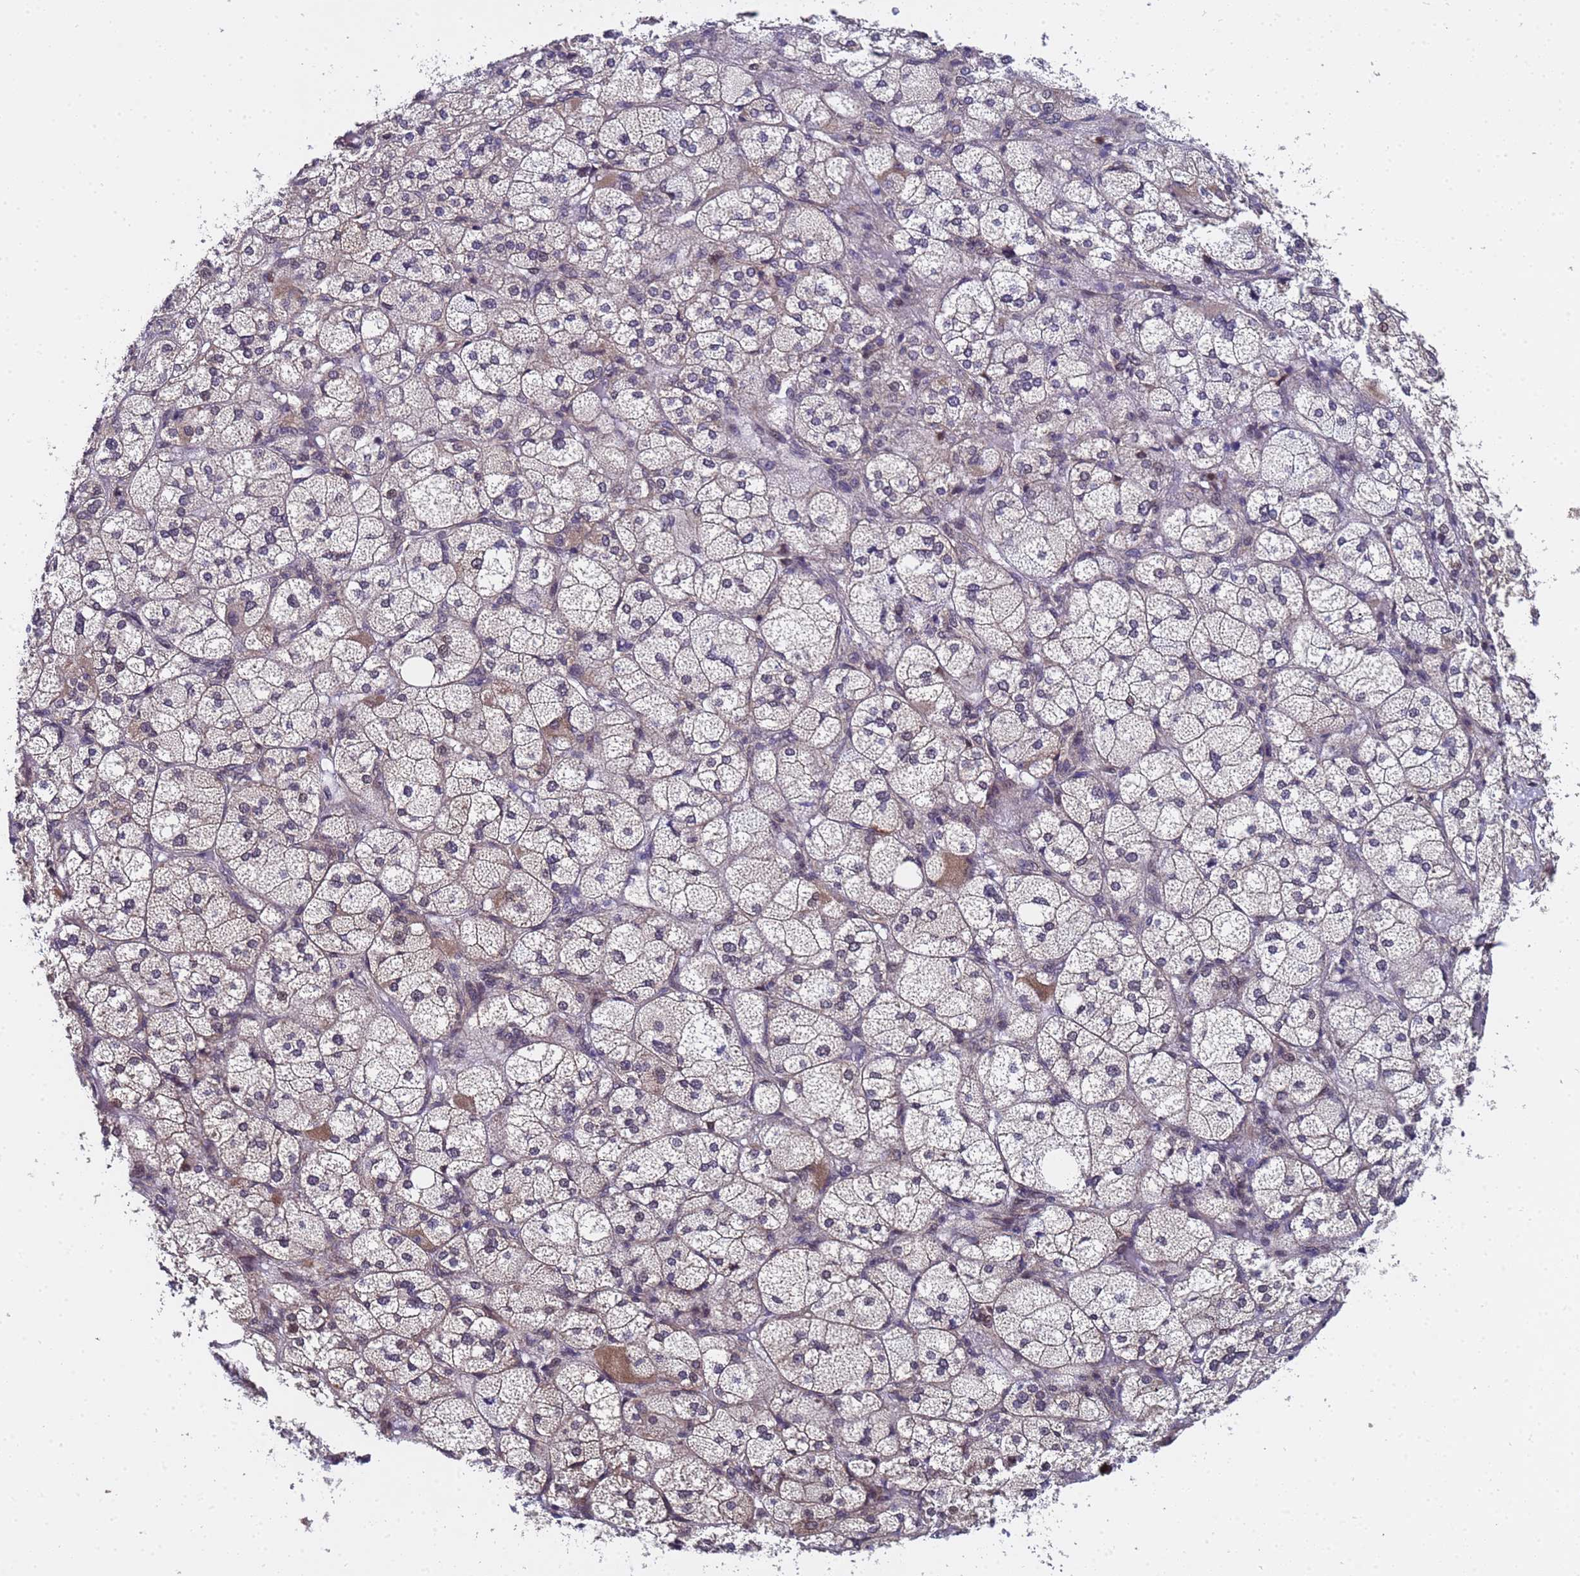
{"staining": {"intensity": "moderate", "quantity": "25%-75%", "location": "cytoplasmic/membranous,nuclear"}, "tissue": "adrenal gland", "cell_type": "Glandular cells", "image_type": "normal", "snomed": [{"axis": "morphology", "description": "Normal tissue, NOS"}, {"axis": "topography", "description": "Adrenal gland"}], "caption": "DAB immunohistochemical staining of benign adrenal gland displays moderate cytoplasmic/membranous,nuclear protein staining in approximately 25%-75% of glandular cells. The staining was performed using DAB to visualize the protein expression in brown, while the nuclei were stained in blue with hematoxylin (Magnification: 20x).", "gene": "ANAPC13", "patient": {"sex": "female", "age": 61}}